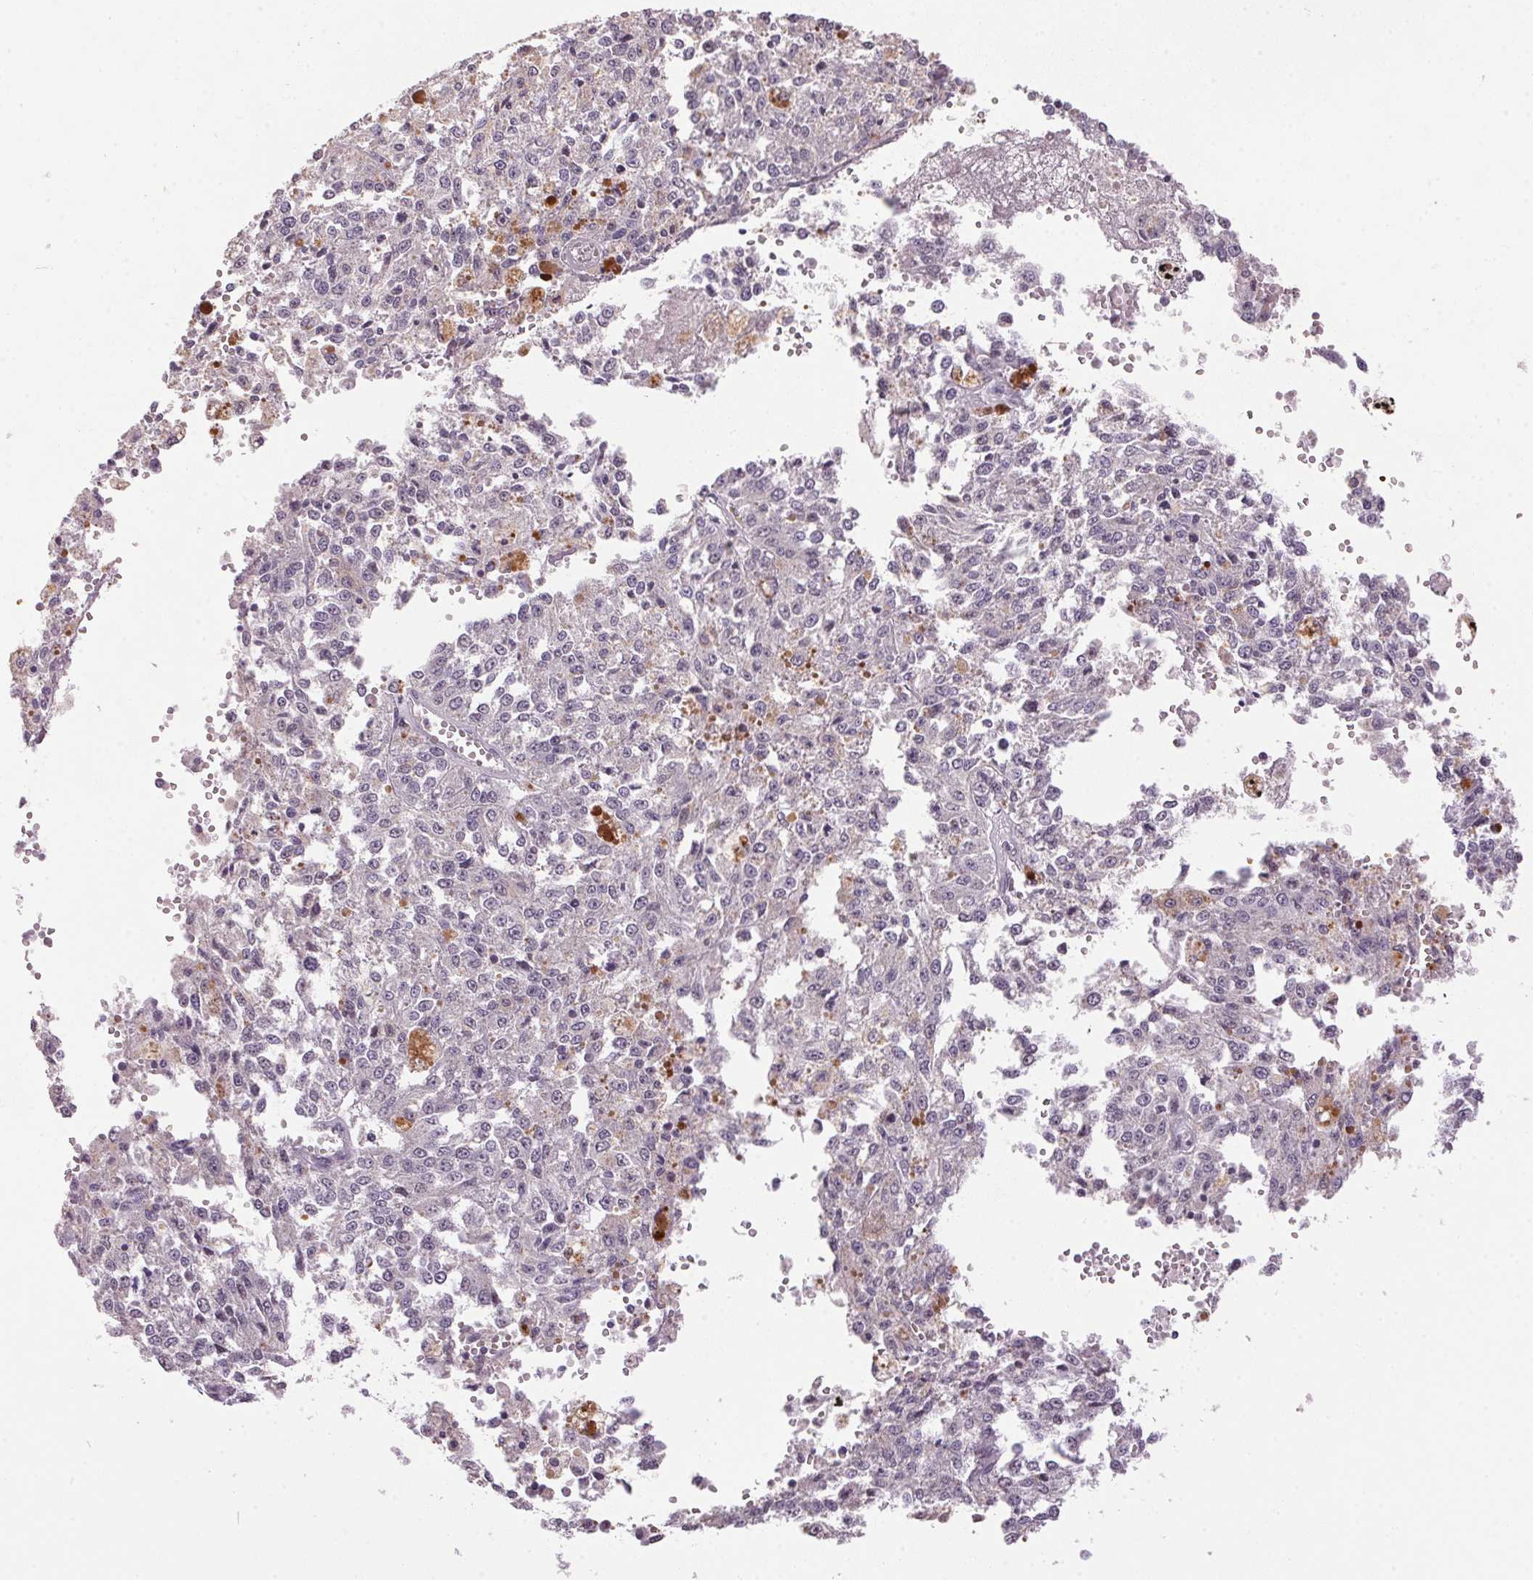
{"staining": {"intensity": "negative", "quantity": "none", "location": "none"}, "tissue": "melanoma", "cell_type": "Tumor cells", "image_type": "cancer", "snomed": [{"axis": "morphology", "description": "Malignant melanoma, Metastatic site"}, {"axis": "topography", "description": "Lymph node"}], "caption": "The immunohistochemistry micrograph has no significant staining in tumor cells of malignant melanoma (metastatic site) tissue.", "gene": "ZBTB4", "patient": {"sex": "female", "age": 64}}